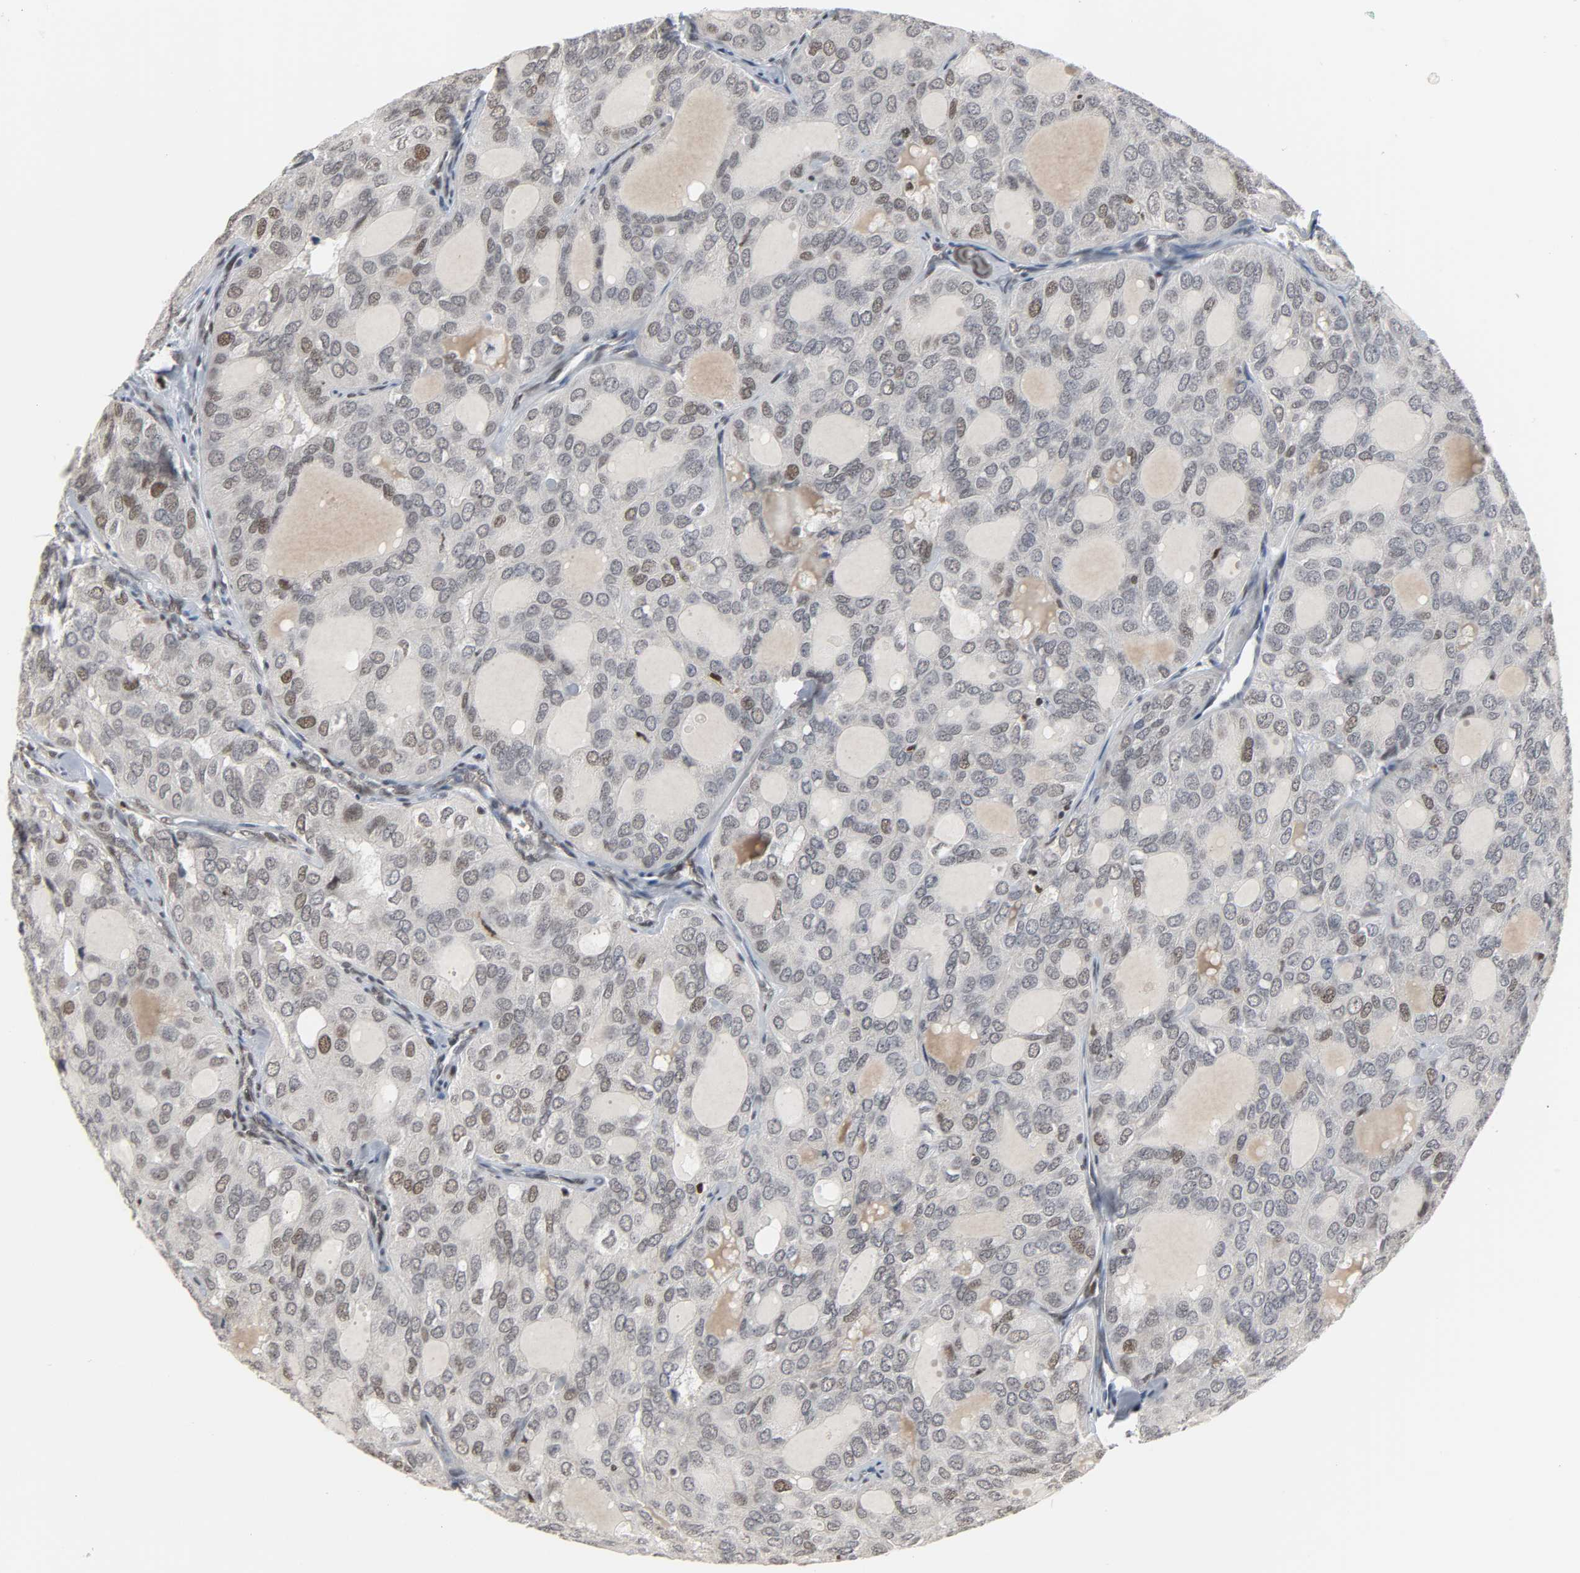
{"staining": {"intensity": "weak", "quantity": "<25%", "location": "nuclear"}, "tissue": "thyroid cancer", "cell_type": "Tumor cells", "image_type": "cancer", "snomed": [{"axis": "morphology", "description": "Follicular adenoma carcinoma, NOS"}, {"axis": "topography", "description": "Thyroid gland"}], "caption": "Immunohistochemistry (IHC) of thyroid cancer reveals no positivity in tumor cells.", "gene": "DAZAP1", "patient": {"sex": "male", "age": 75}}